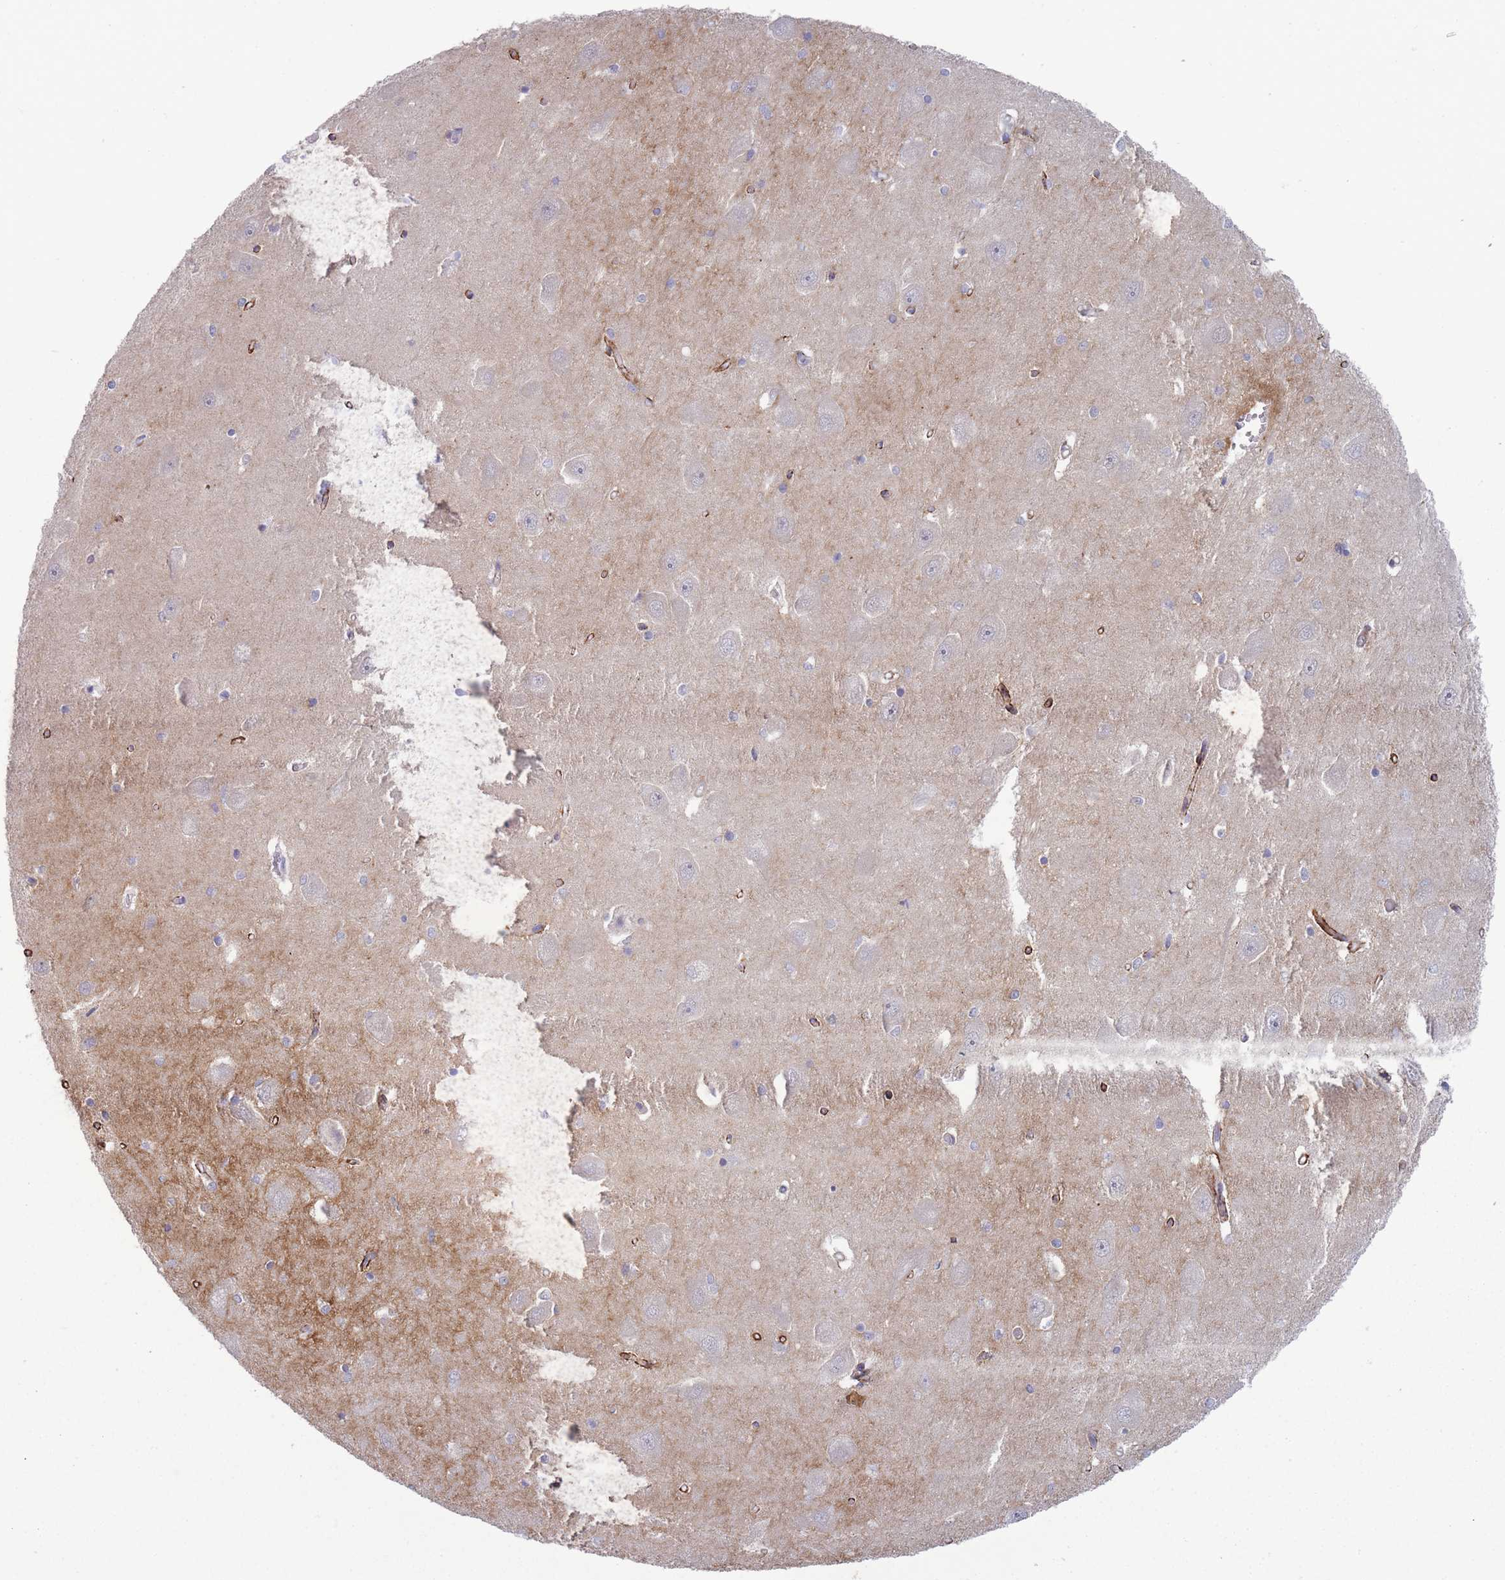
{"staining": {"intensity": "negative", "quantity": "none", "location": "none"}, "tissue": "hippocampus", "cell_type": "Glial cells", "image_type": "normal", "snomed": [{"axis": "morphology", "description": "Normal tissue, NOS"}, {"axis": "topography", "description": "Hippocampus"}], "caption": "Protein analysis of normal hippocampus reveals no significant positivity in glial cells.", "gene": "PAIP2B", "patient": {"sex": "male", "age": 45}}